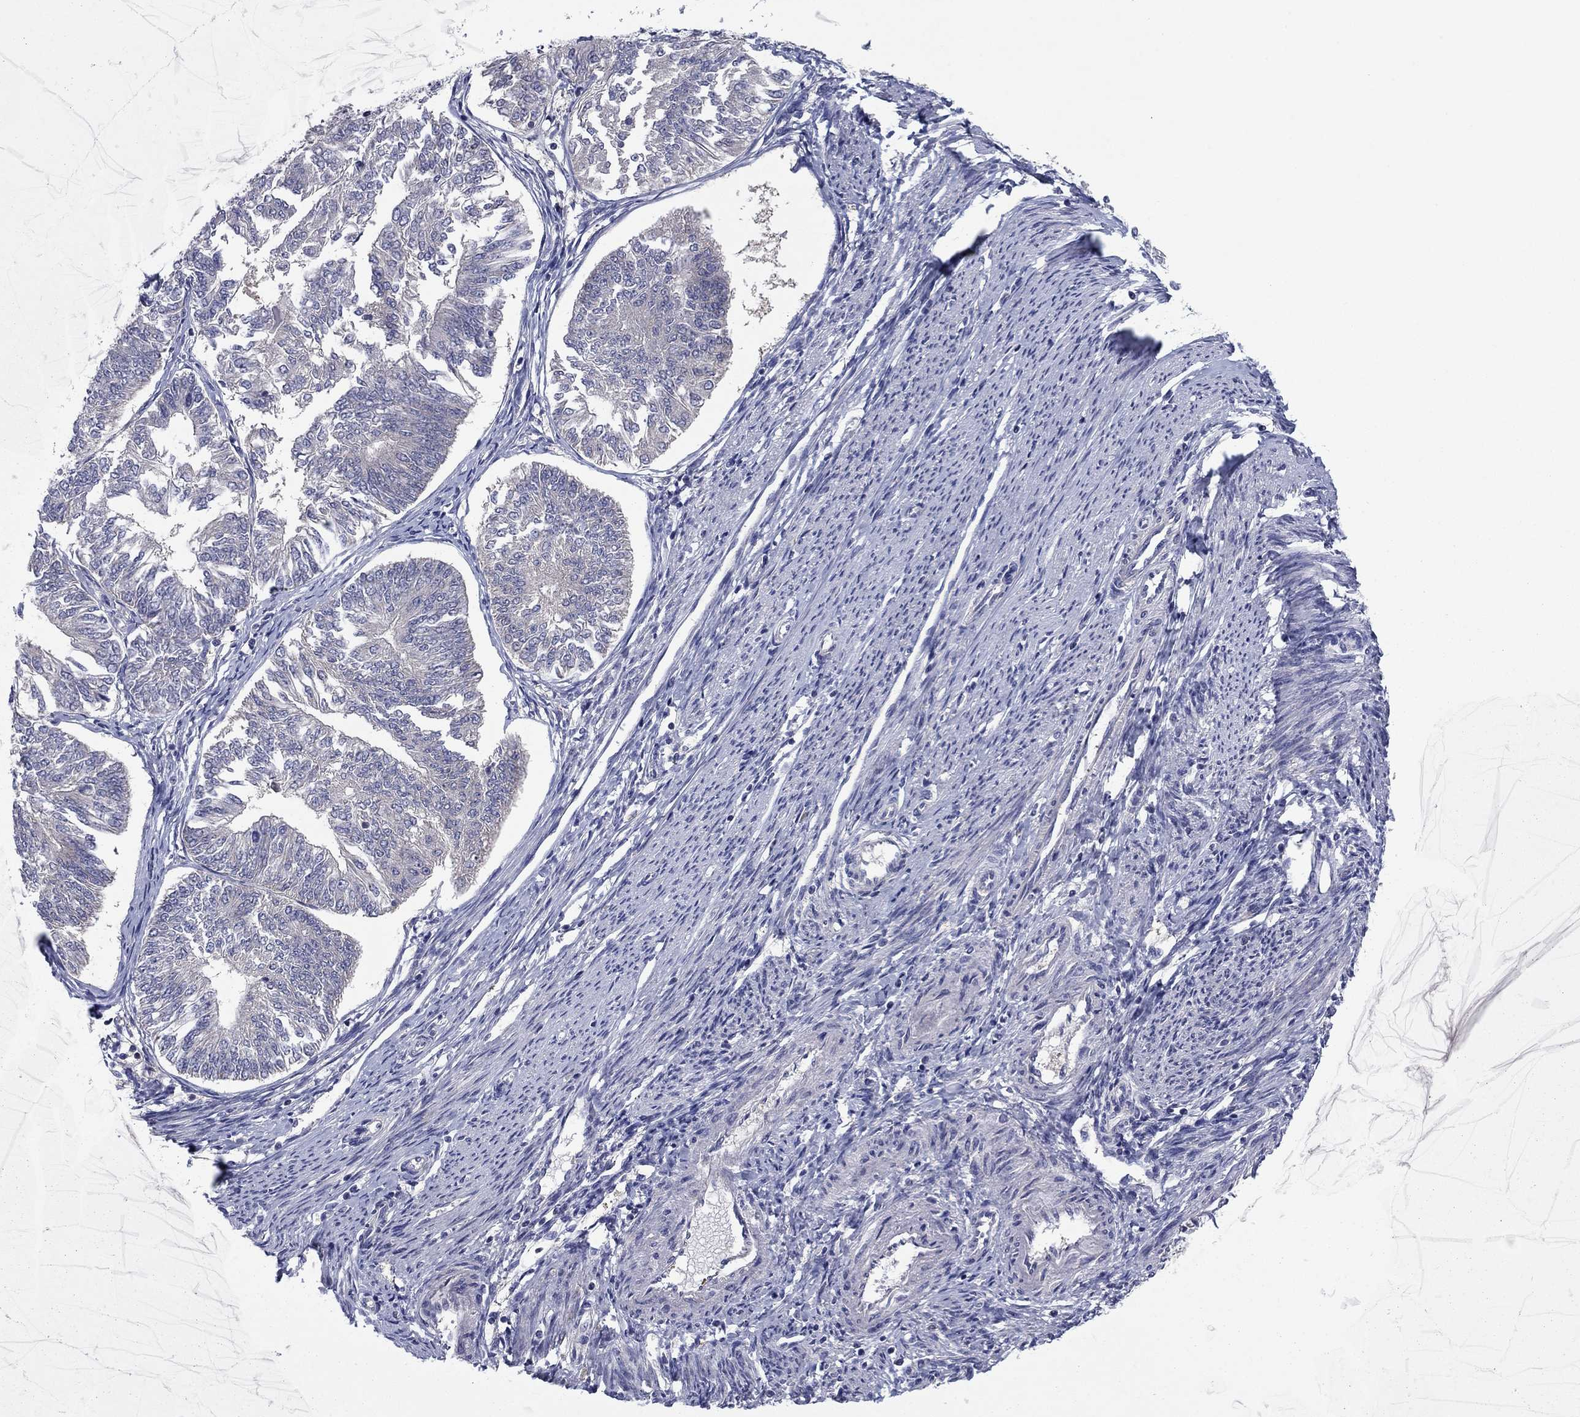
{"staining": {"intensity": "negative", "quantity": "none", "location": "none"}, "tissue": "endometrial cancer", "cell_type": "Tumor cells", "image_type": "cancer", "snomed": [{"axis": "morphology", "description": "Adenocarcinoma, NOS"}, {"axis": "topography", "description": "Endometrium"}], "caption": "Adenocarcinoma (endometrial) was stained to show a protein in brown. There is no significant staining in tumor cells.", "gene": "GRHPR", "patient": {"sex": "female", "age": 58}}